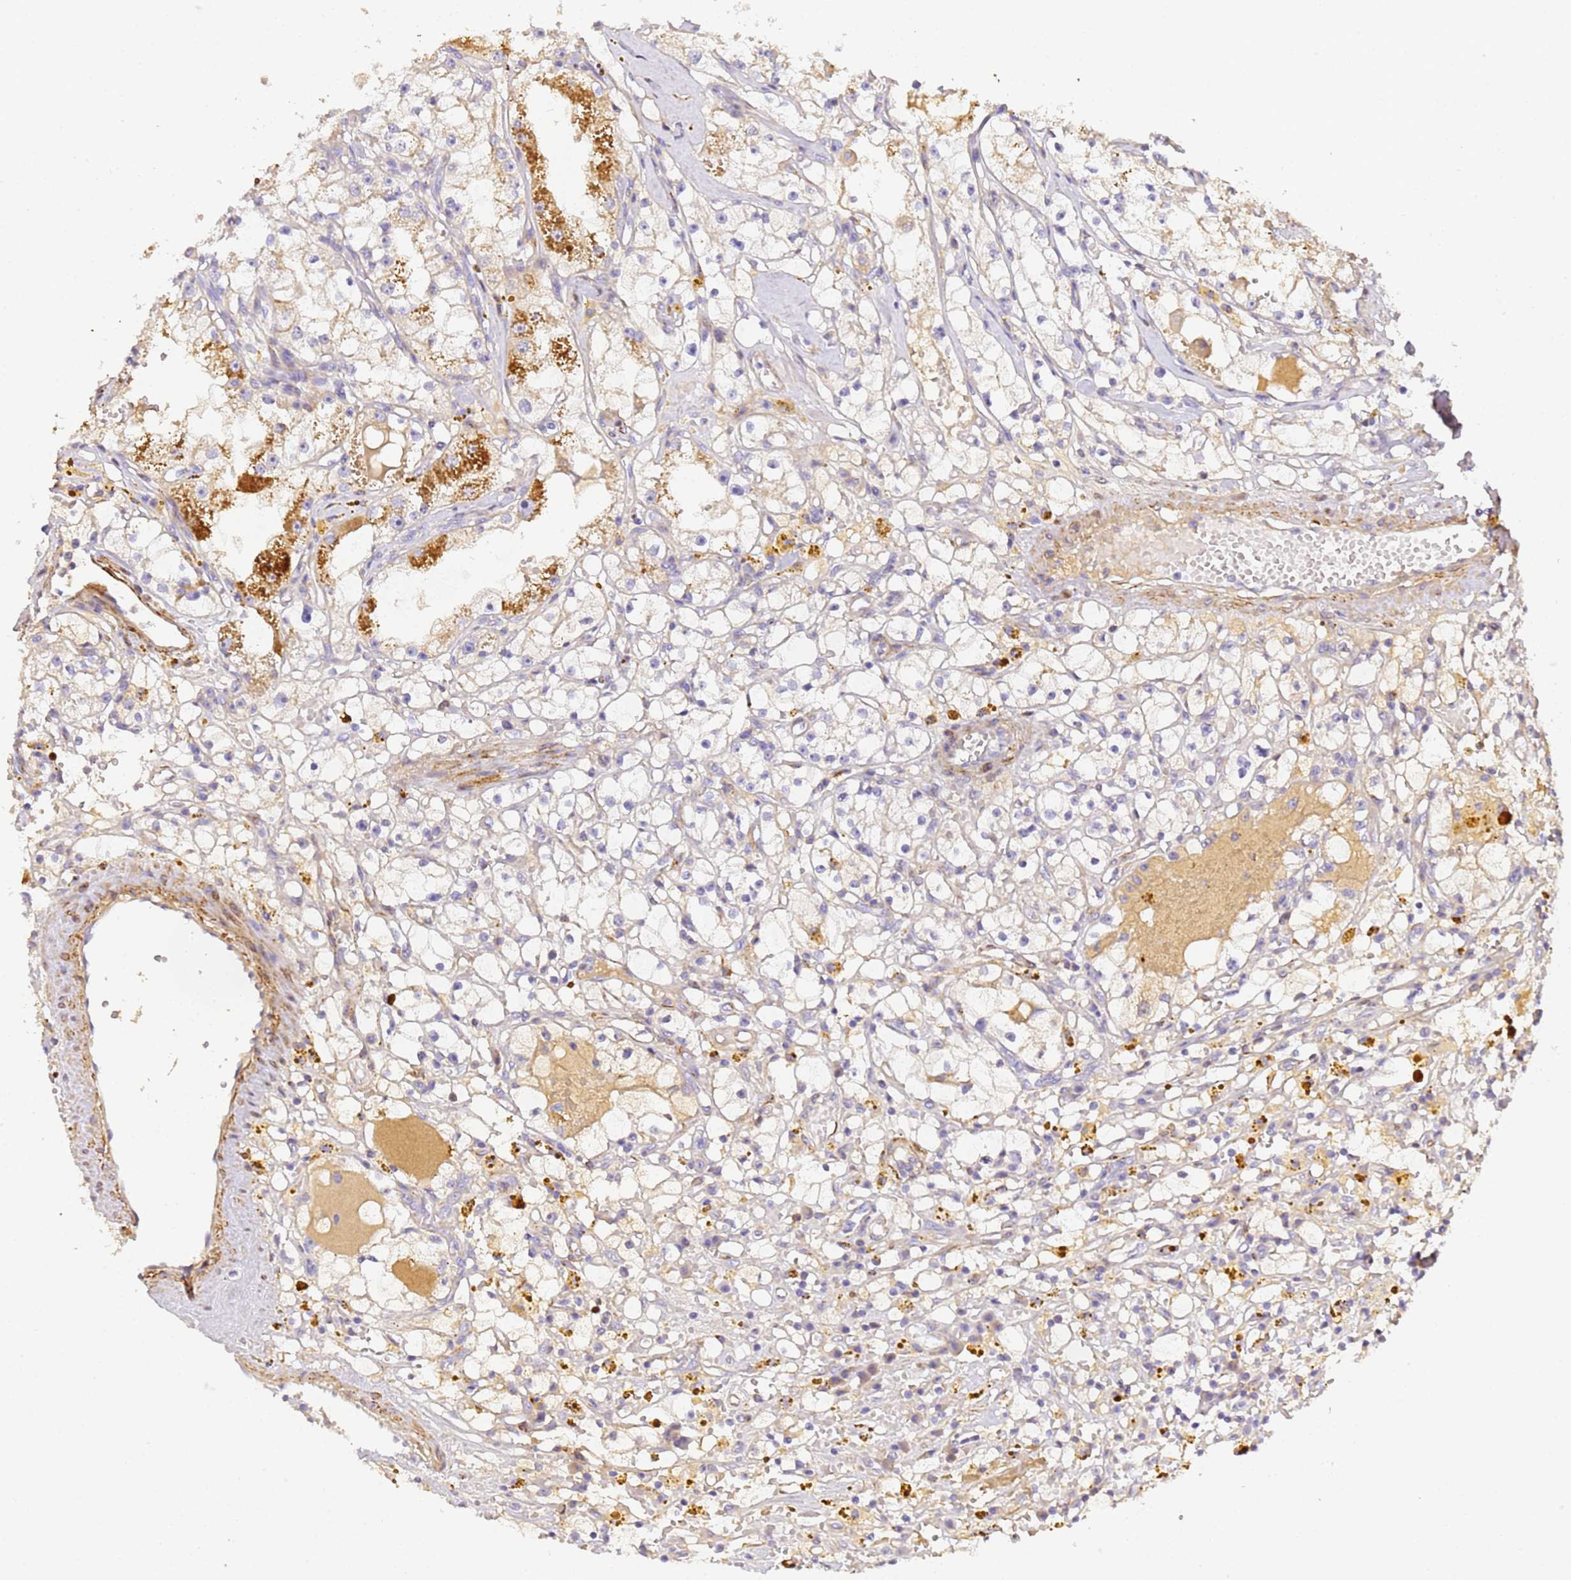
{"staining": {"intensity": "strong", "quantity": "<25%", "location": "cytoplasmic/membranous"}, "tissue": "renal cancer", "cell_type": "Tumor cells", "image_type": "cancer", "snomed": [{"axis": "morphology", "description": "Adenocarcinoma, NOS"}, {"axis": "topography", "description": "Kidney"}], "caption": "Tumor cells demonstrate medium levels of strong cytoplasmic/membranous positivity in approximately <25% of cells in adenocarcinoma (renal). The staining was performed using DAB to visualize the protein expression in brown, while the nuclei were stained in blue with hematoxylin (Magnification: 20x).", "gene": "CFH", "patient": {"sex": "male", "age": 56}}